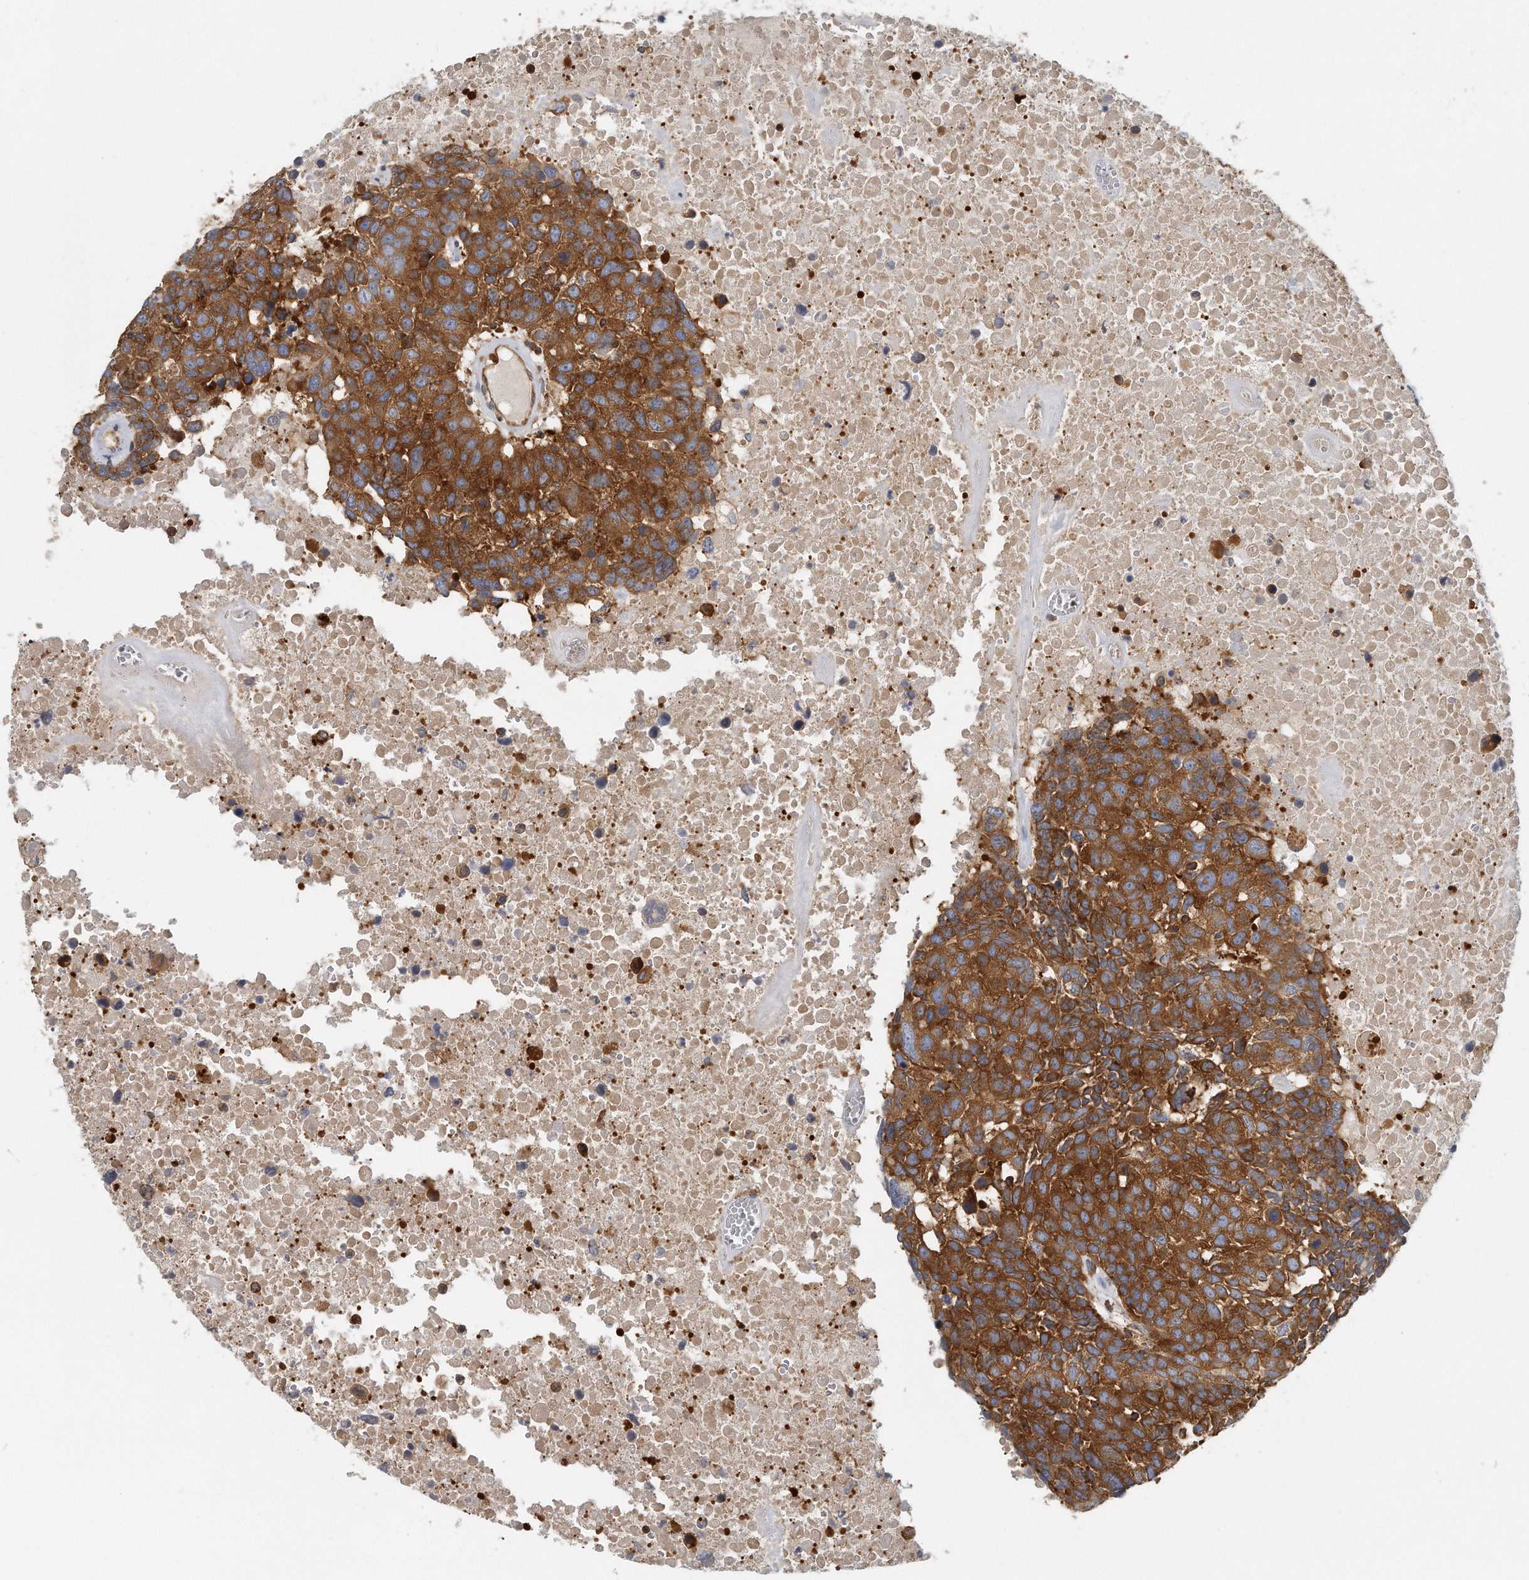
{"staining": {"intensity": "strong", "quantity": ">75%", "location": "cytoplasmic/membranous"}, "tissue": "head and neck cancer", "cell_type": "Tumor cells", "image_type": "cancer", "snomed": [{"axis": "morphology", "description": "Squamous cell carcinoma, NOS"}, {"axis": "topography", "description": "Head-Neck"}], "caption": "DAB (3,3'-diaminobenzidine) immunohistochemical staining of human head and neck squamous cell carcinoma demonstrates strong cytoplasmic/membranous protein expression in approximately >75% of tumor cells.", "gene": "EIF3I", "patient": {"sex": "male", "age": 66}}